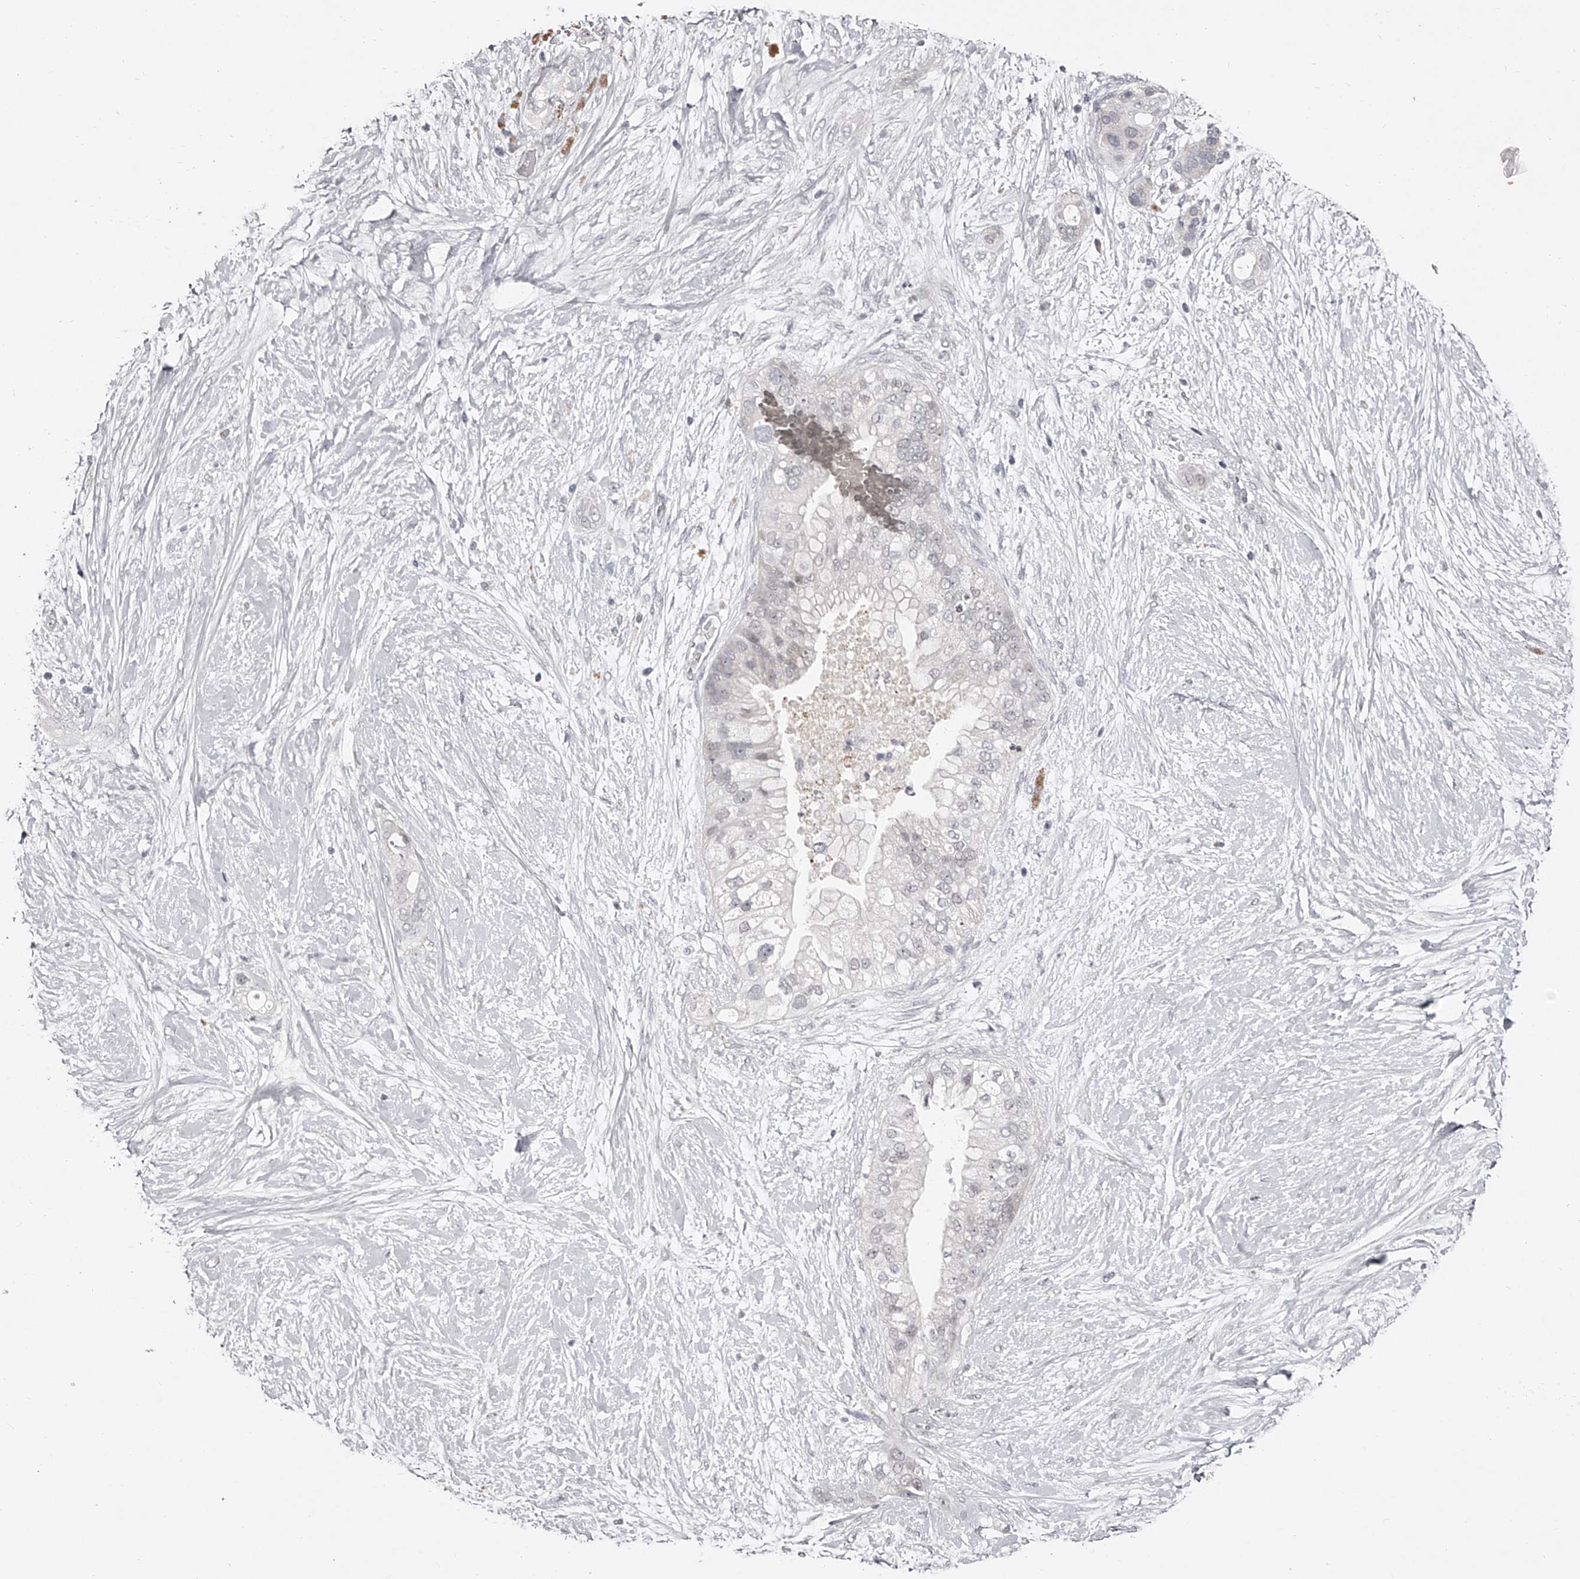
{"staining": {"intensity": "negative", "quantity": "none", "location": "none"}, "tissue": "pancreatic cancer", "cell_type": "Tumor cells", "image_type": "cancer", "snomed": [{"axis": "morphology", "description": "Adenocarcinoma, NOS"}, {"axis": "topography", "description": "Pancreas"}], "caption": "Immunohistochemistry (IHC) photomicrograph of neoplastic tissue: adenocarcinoma (pancreatic) stained with DAB (3,3'-diaminobenzidine) exhibits no significant protein positivity in tumor cells. (Brightfield microscopy of DAB (3,3'-diaminobenzidine) immunohistochemistry at high magnification).", "gene": "NT5DC1", "patient": {"sex": "male", "age": 53}}